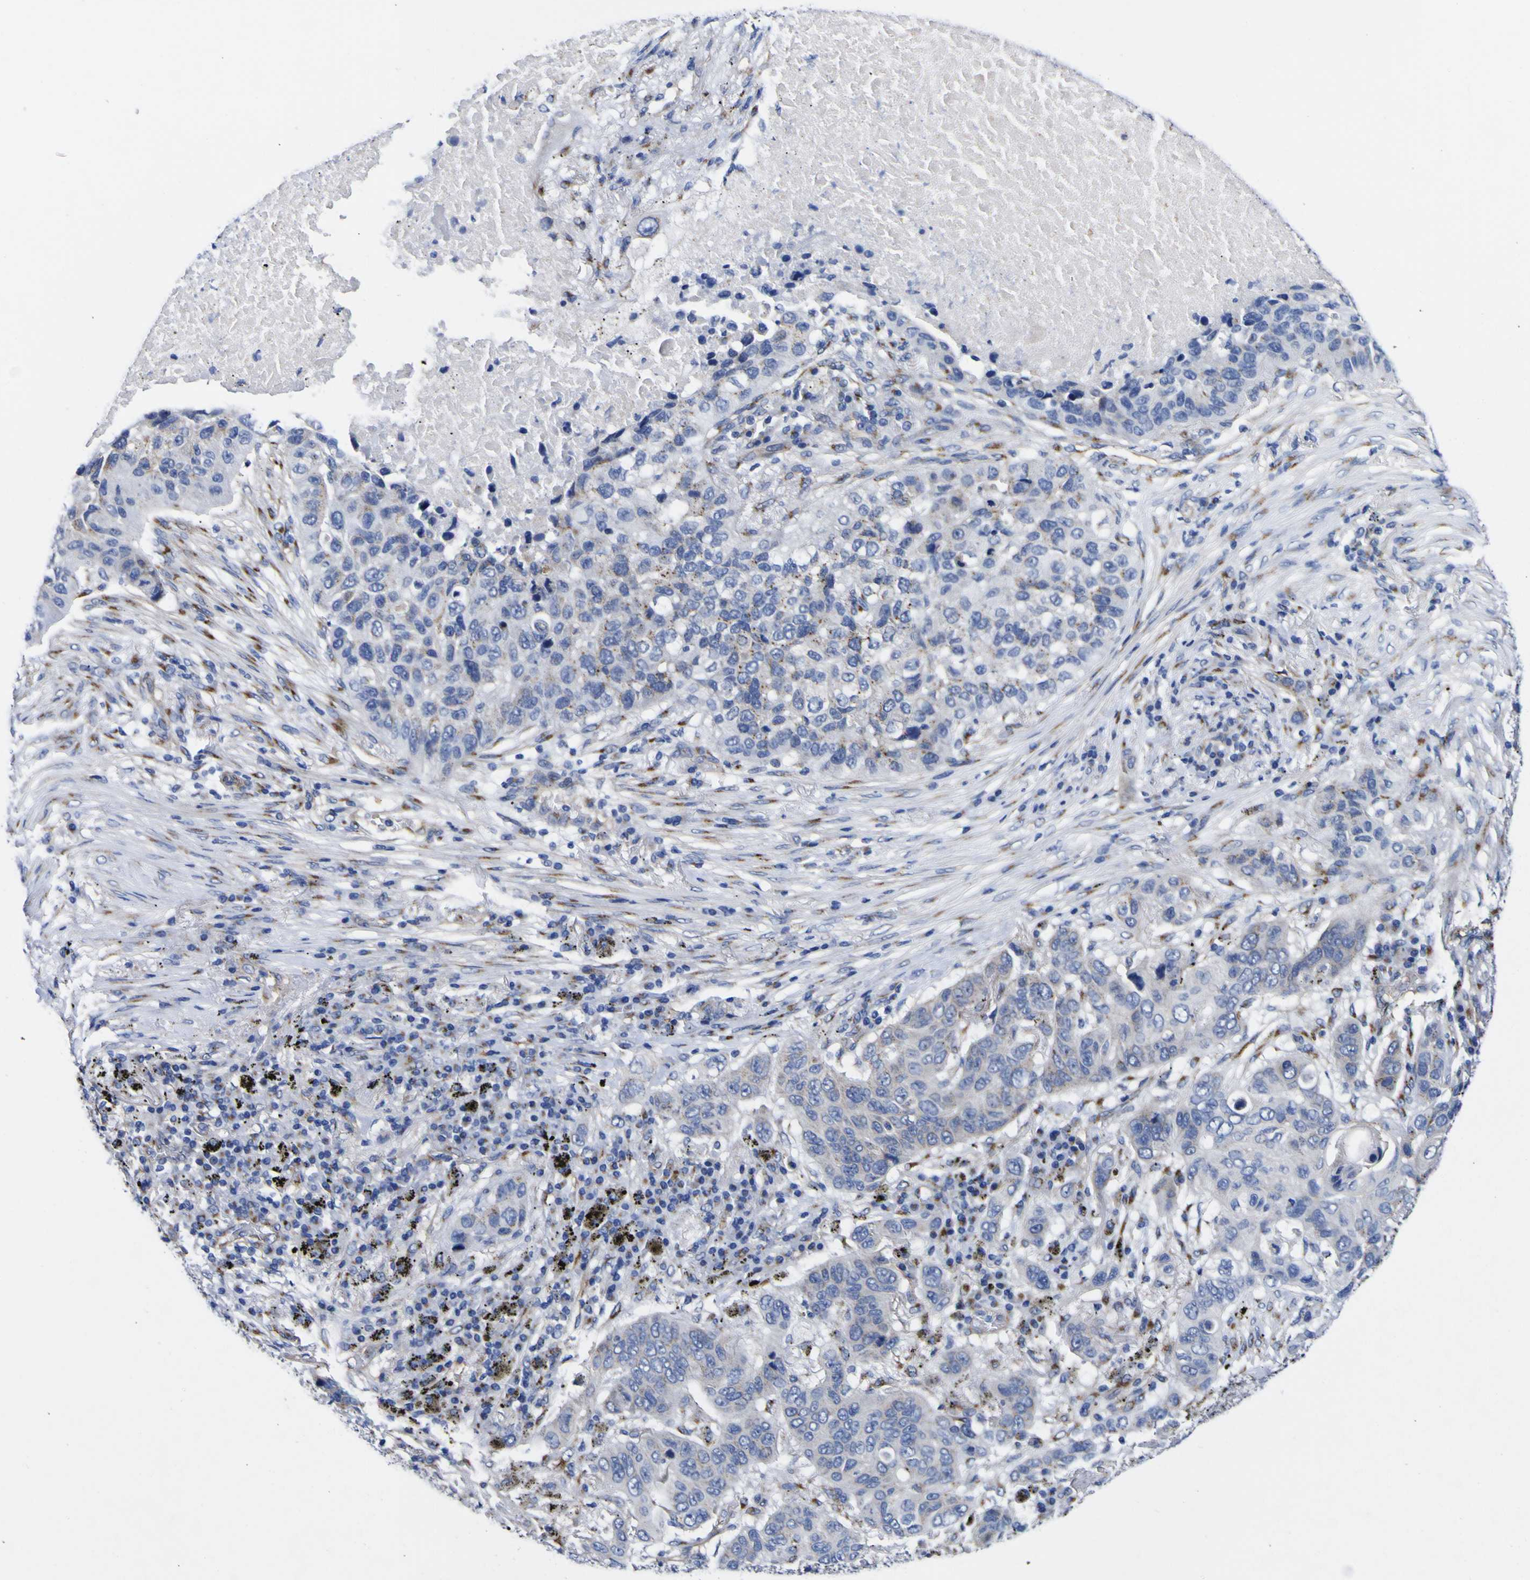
{"staining": {"intensity": "weak", "quantity": "<25%", "location": "cytoplasmic/membranous"}, "tissue": "lung cancer", "cell_type": "Tumor cells", "image_type": "cancer", "snomed": [{"axis": "morphology", "description": "Squamous cell carcinoma, NOS"}, {"axis": "topography", "description": "Lung"}], "caption": "This is an immunohistochemistry image of squamous cell carcinoma (lung). There is no expression in tumor cells.", "gene": "GOLM1", "patient": {"sex": "male", "age": 57}}